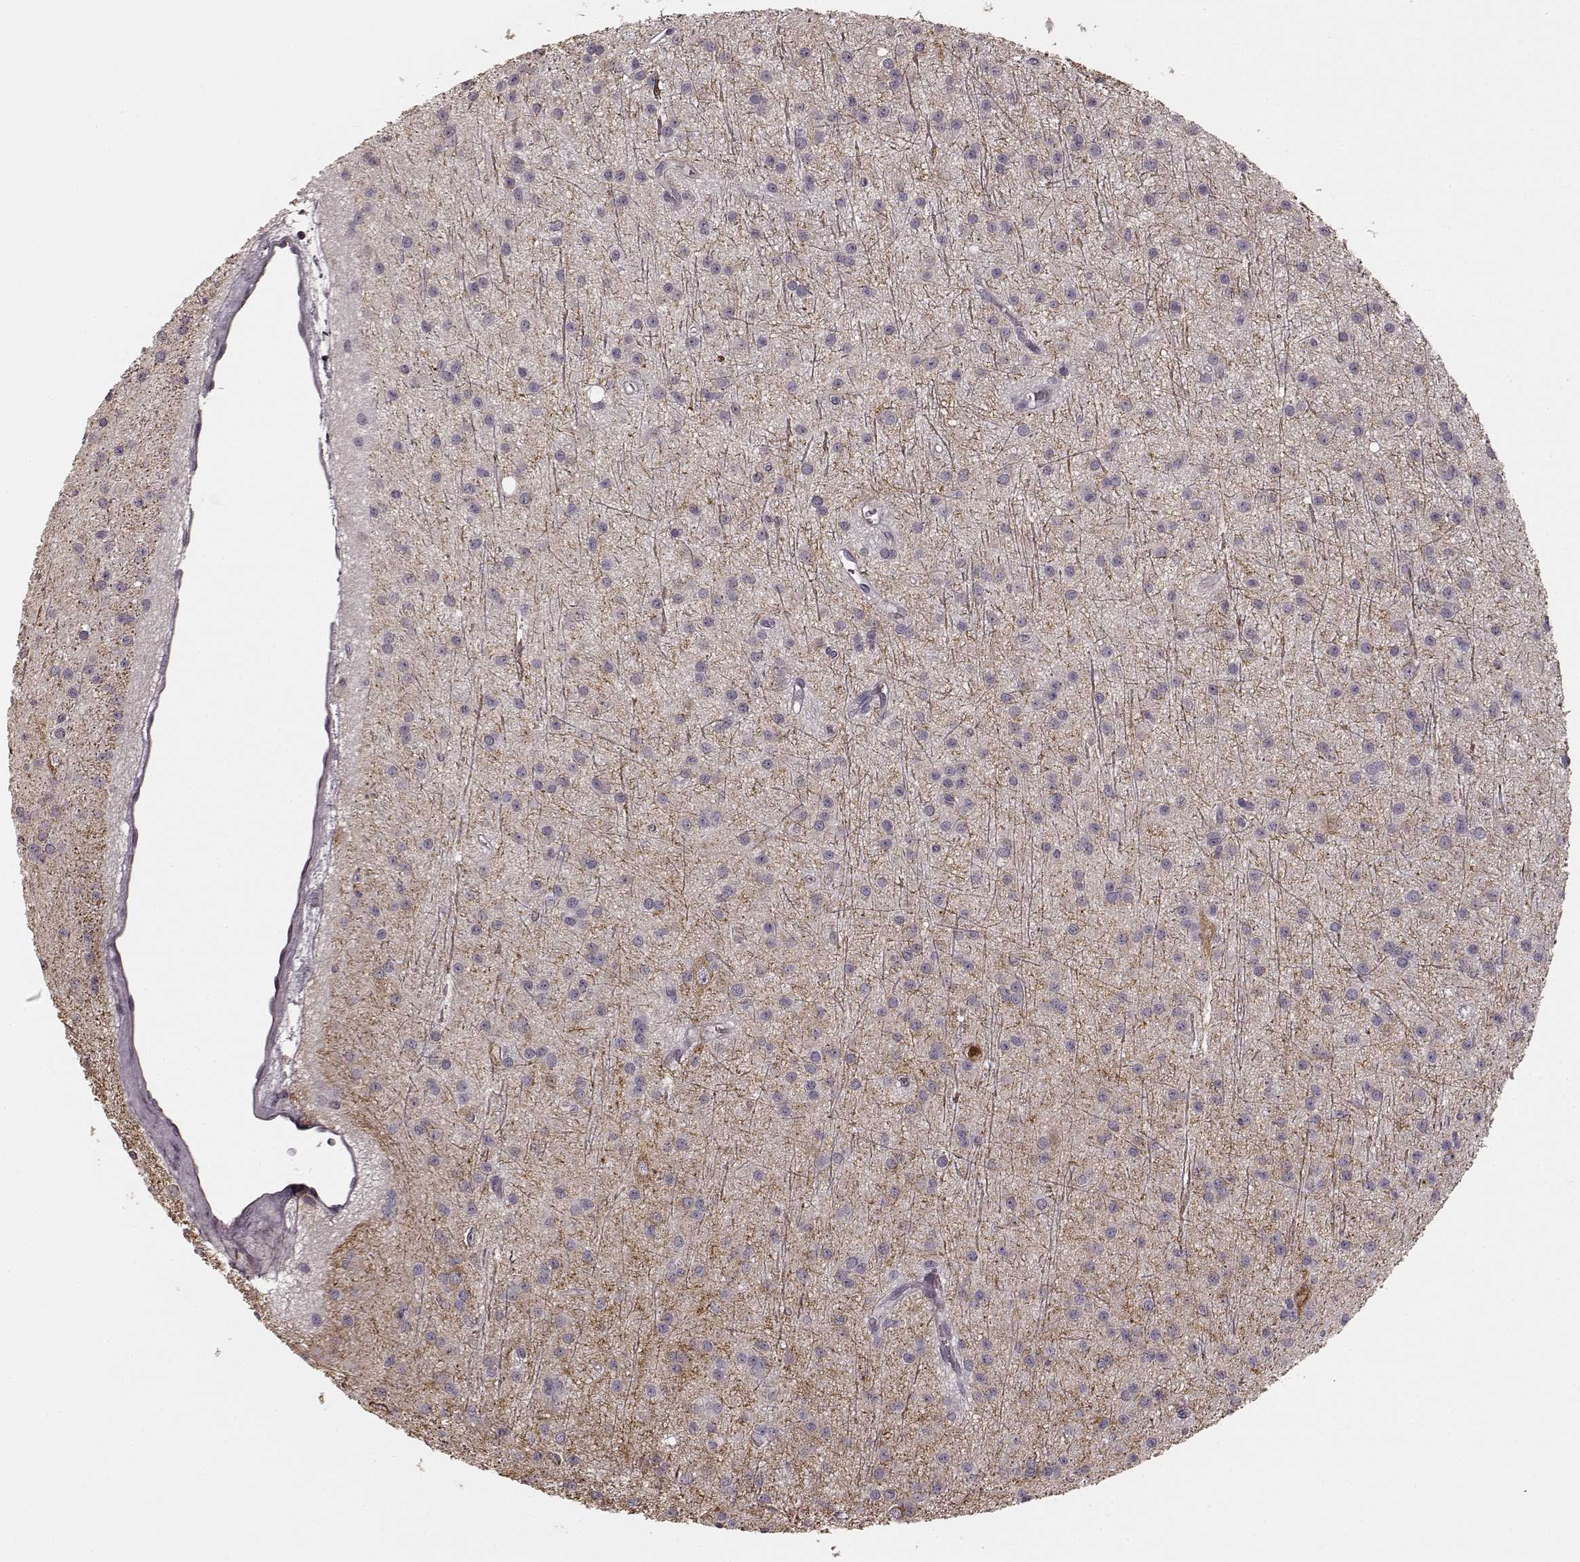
{"staining": {"intensity": "negative", "quantity": "none", "location": "none"}, "tissue": "glioma", "cell_type": "Tumor cells", "image_type": "cancer", "snomed": [{"axis": "morphology", "description": "Glioma, malignant, Low grade"}, {"axis": "topography", "description": "Brain"}], "caption": "An IHC micrograph of glioma is shown. There is no staining in tumor cells of glioma. The staining was performed using DAB to visualize the protein expression in brown, while the nuclei were stained in blue with hematoxylin (Magnification: 20x).", "gene": "PRKCE", "patient": {"sex": "male", "age": 27}}